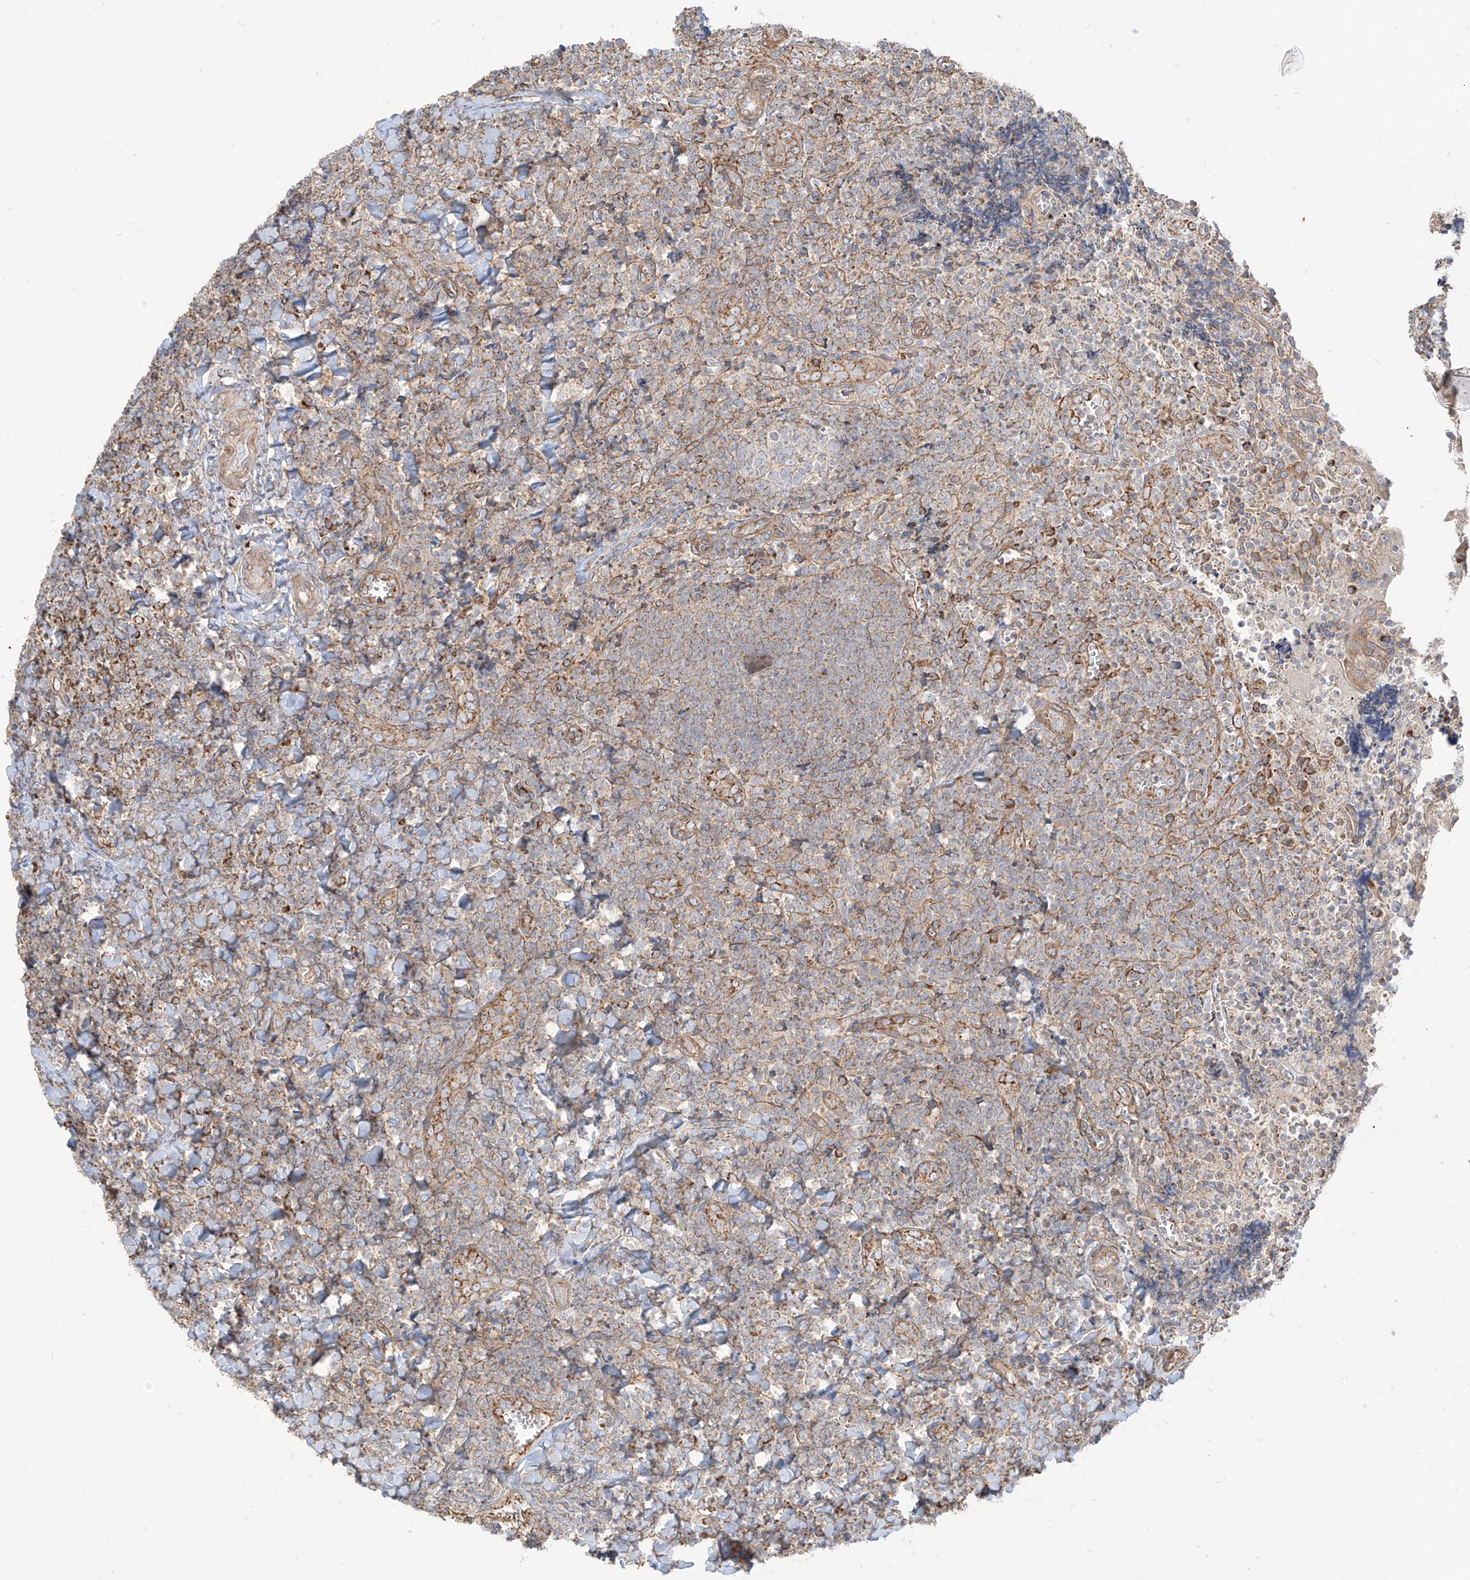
{"staining": {"intensity": "moderate", "quantity": "<25%", "location": "cytoplasmic/membranous"}, "tissue": "tonsil", "cell_type": "Germinal center cells", "image_type": "normal", "snomed": [{"axis": "morphology", "description": "Normal tissue, NOS"}, {"axis": "topography", "description": "Tonsil"}], "caption": "Germinal center cells reveal low levels of moderate cytoplasmic/membranous positivity in about <25% of cells in benign human tonsil. (IHC, brightfield microscopy, high magnification).", "gene": "PLCL1", "patient": {"sex": "male", "age": 27}}